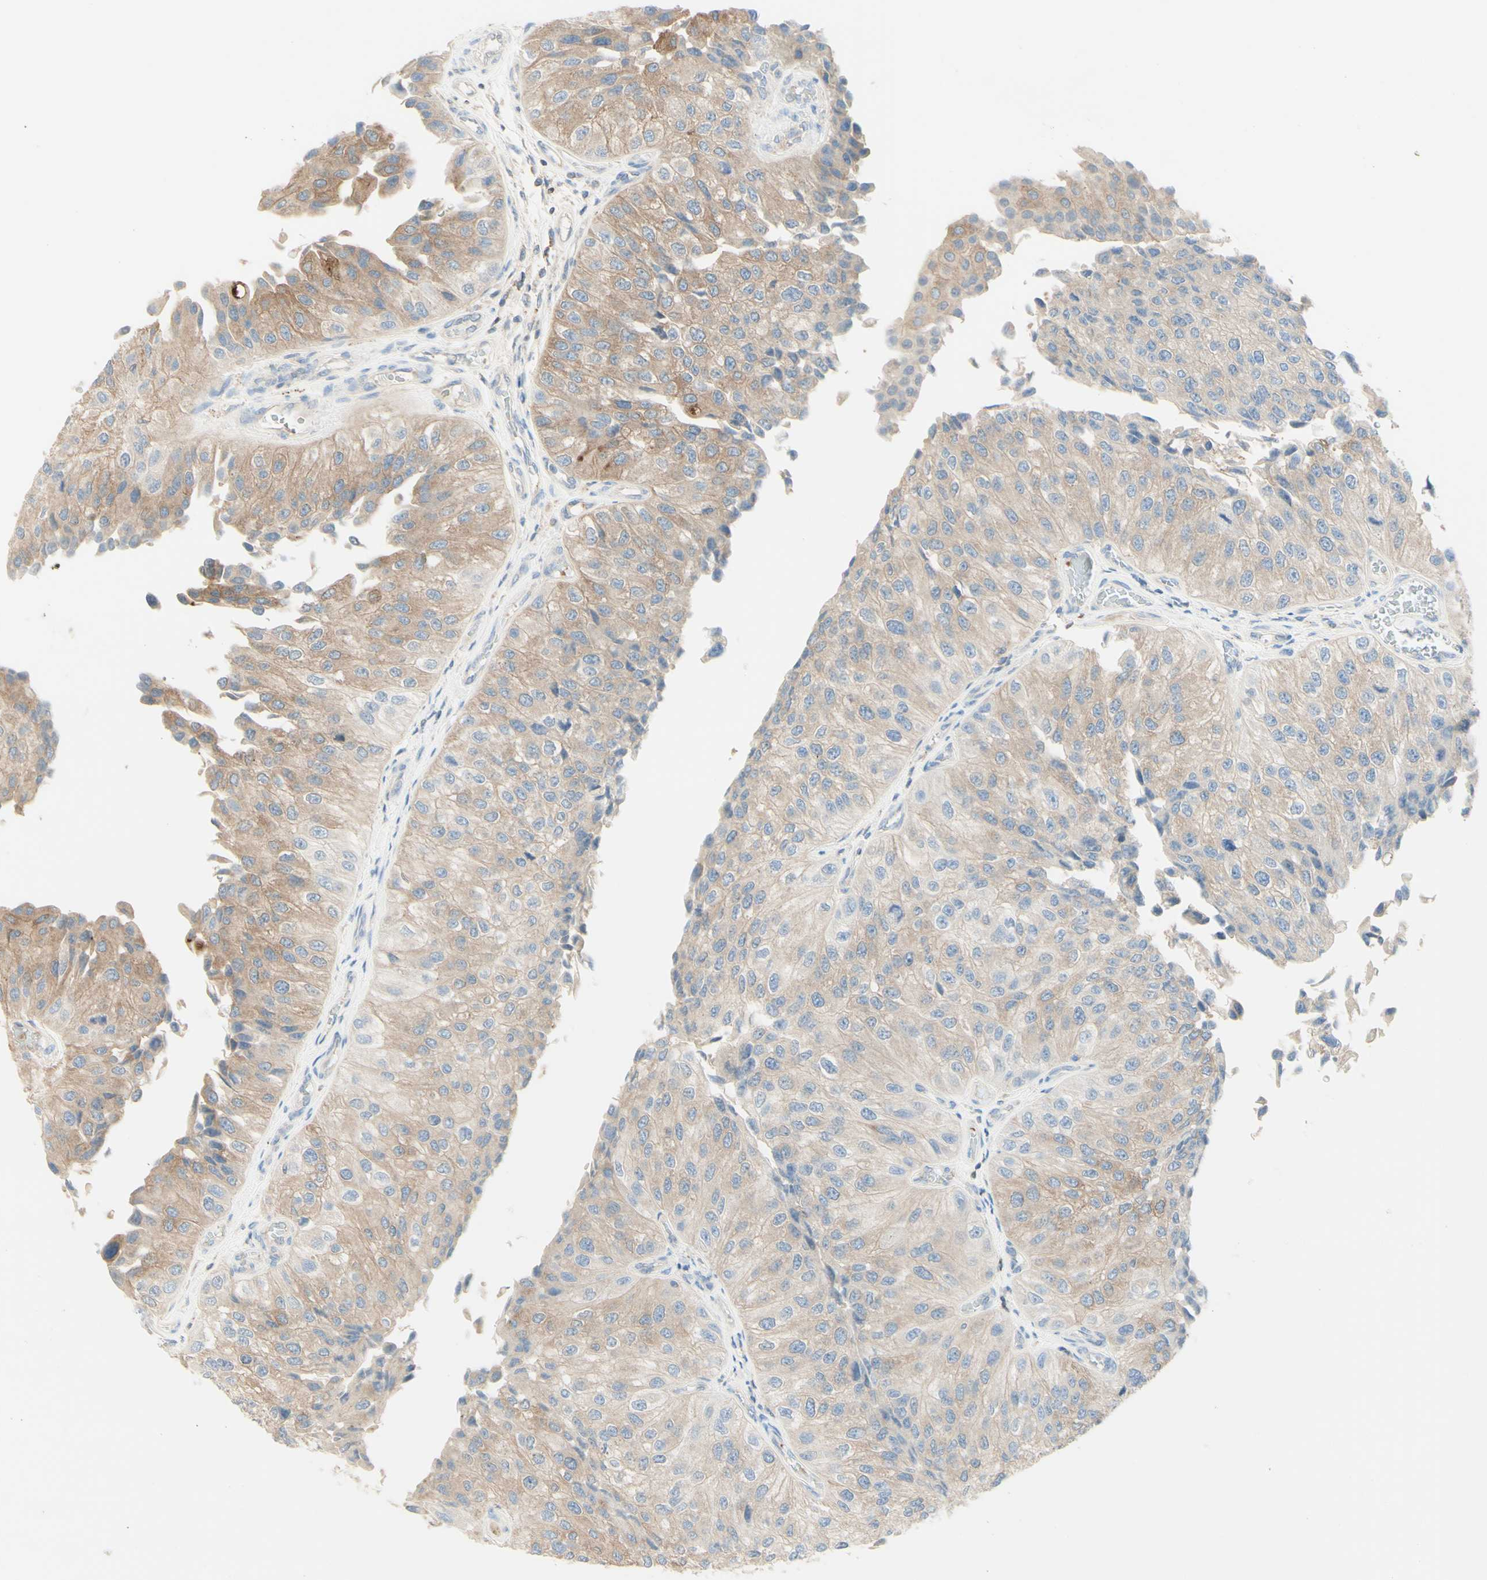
{"staining": {"intensity": "weak", "quantity": ">75%", "location": "cytoplasmic/membranous"}, "tissue": "urothelial cancer", "cell_type": "Tumor cells", "image_type": "cancer", "snomed": [{"axis": "morphology", "description": "Urothelial carcinoma, High grade"}, {"axis": "topography", "description": "Kidney"}, {"axis": "topography", "description": "Urinary bladder"}], "caption": "IHC photomicrograph of urothelial carcinoma (high-grade) stained for a protein (brown), which displays low levels of weak cytoplasmic/membranous expression in about >75% of tumor cells.", "gene": "MTM1", "patient": {"sex": "male", "age": 77}}